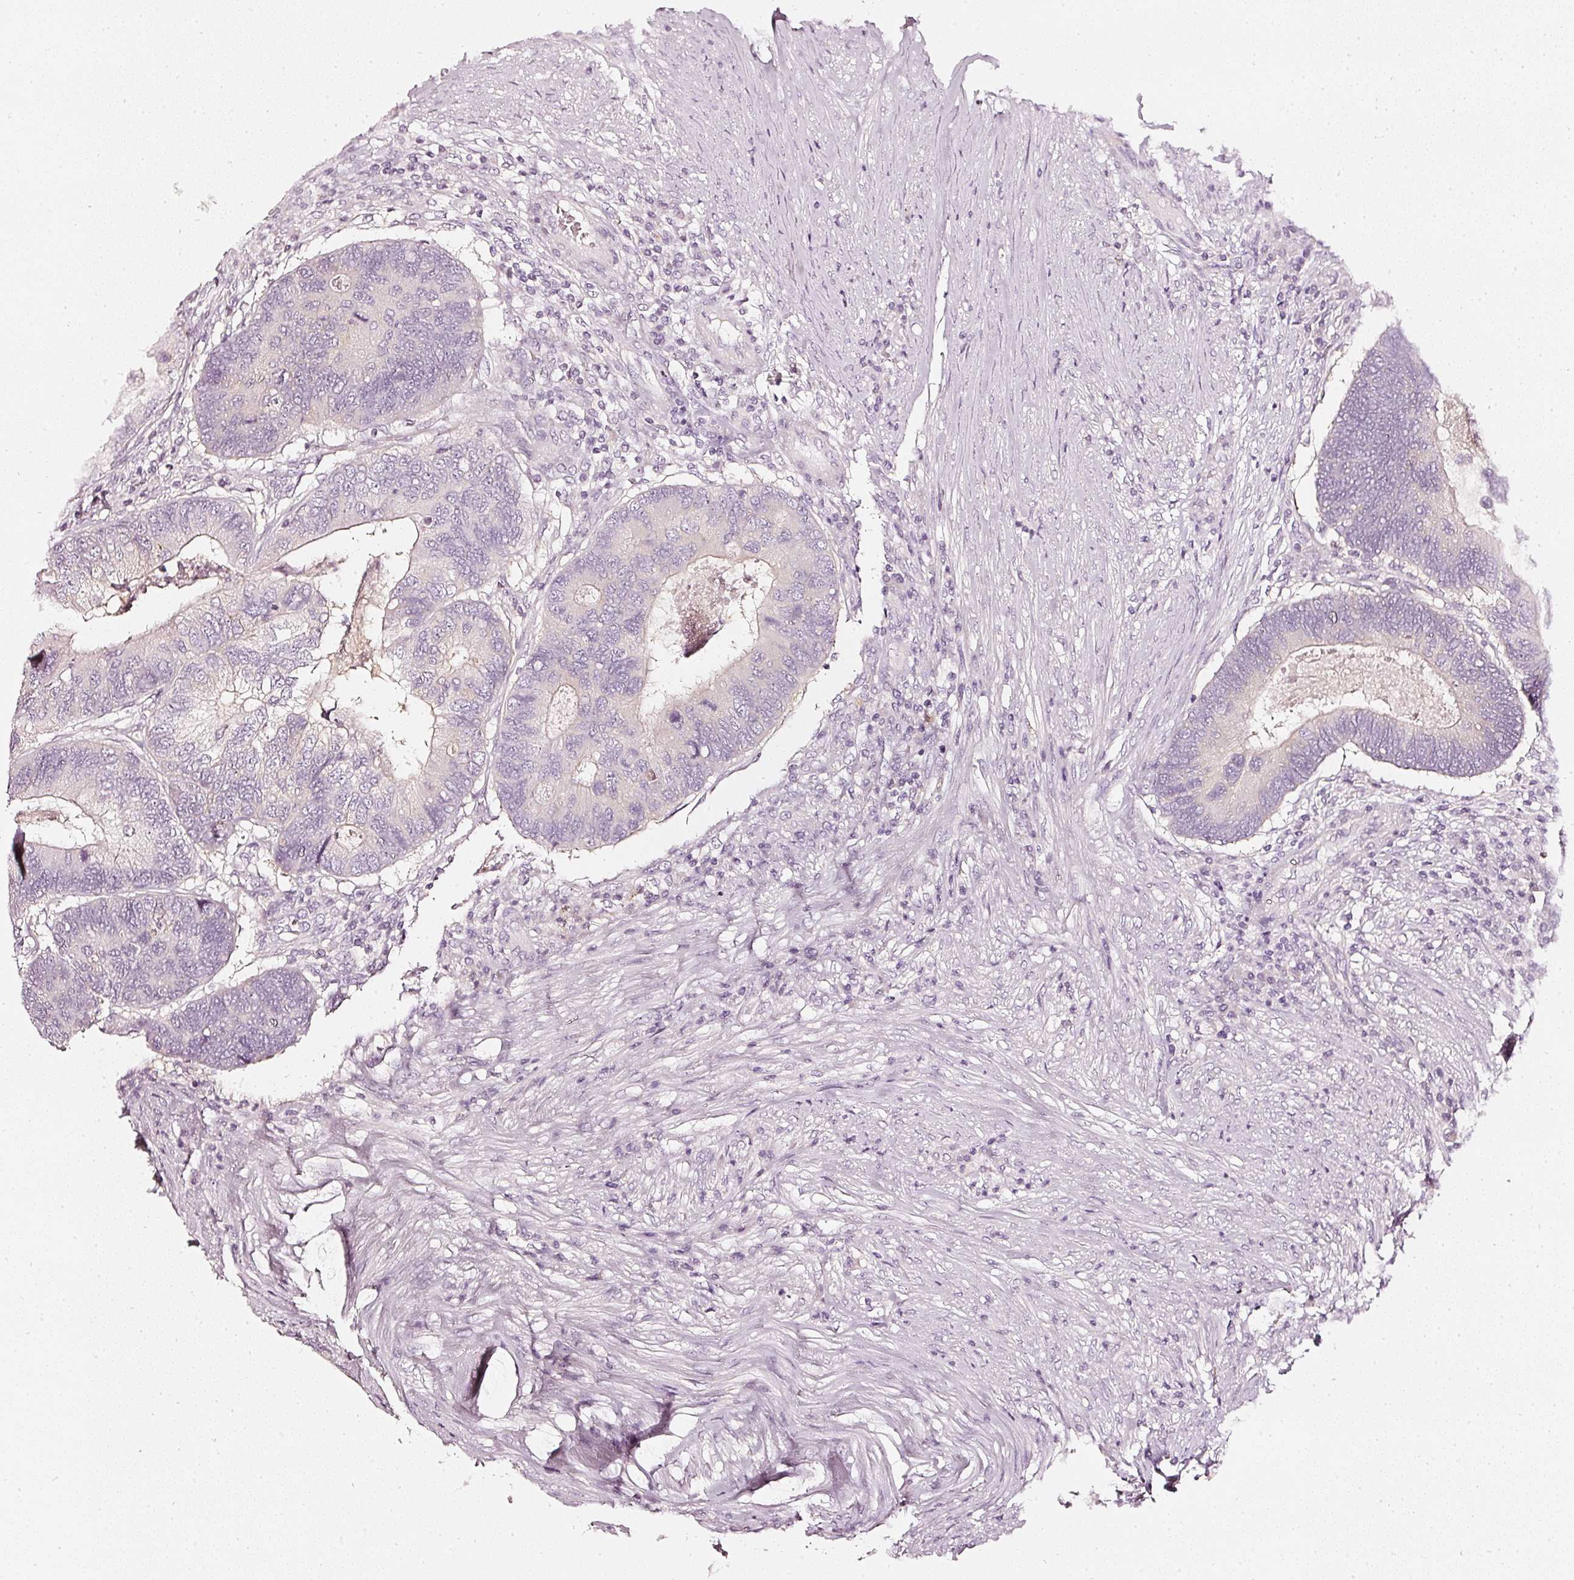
{"staining": {"intensity": "weak", "quantity": "<25%", "location": "cytoplasmic/membranous"}, "tissue": "colorectal cancer", "cell_type": "Tumor cells", "image_type": "cancer", "snomed": [{"axis": "morphology", "description": "Adenocarcinoma, NOS"}, {"axis": "topography", "description": "Colon"}], "caption": "Tumor cells show no significant positivity in adenocarcinoma (colorectal).", "gene": "CNP", "patient": {"sex": "female", "age": 67}}